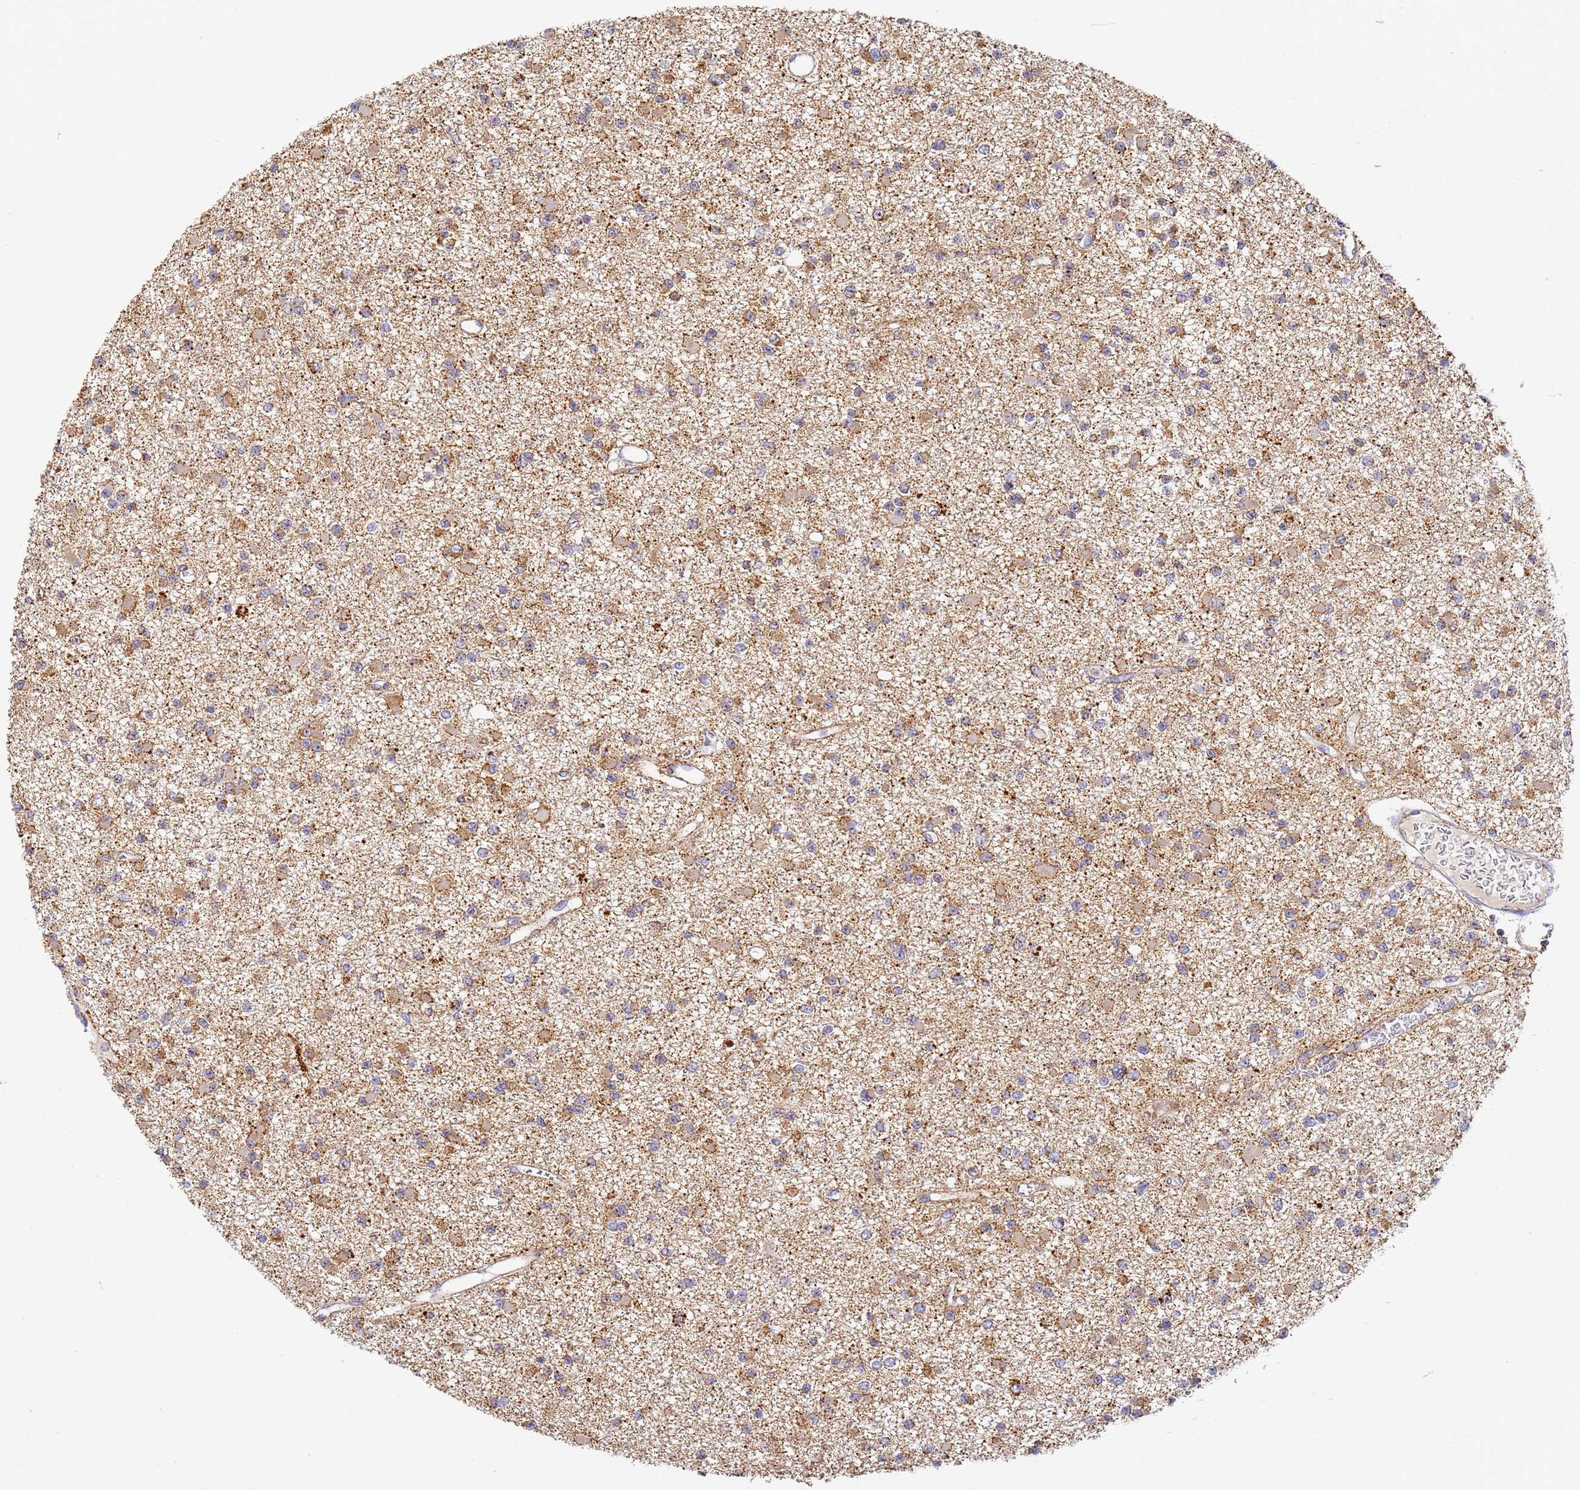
{"staining": {"intensity": "moderate", "quantity": "25%-75%", "location": "cytoplasmic/membranous"}, "tissue": "glioma", "cell_type": "Tumor cells", "image_type": "cancer", "snomed": [{"axis": "morphology", "description": "Glioma, malignant, Low grade"}, {"axis": "topography", "description": "Brain"}], "caption": "DAB (3,3'-diaminobenzidine) immunohistochemical staining of human malignant glioma (low-grade) reveals moderate cytoplasmic/membranous protein expression in approximately 25%-75% of tumor cells.", "gene": "FRG2C", "patient": {"sex": "female", "age": 22}}